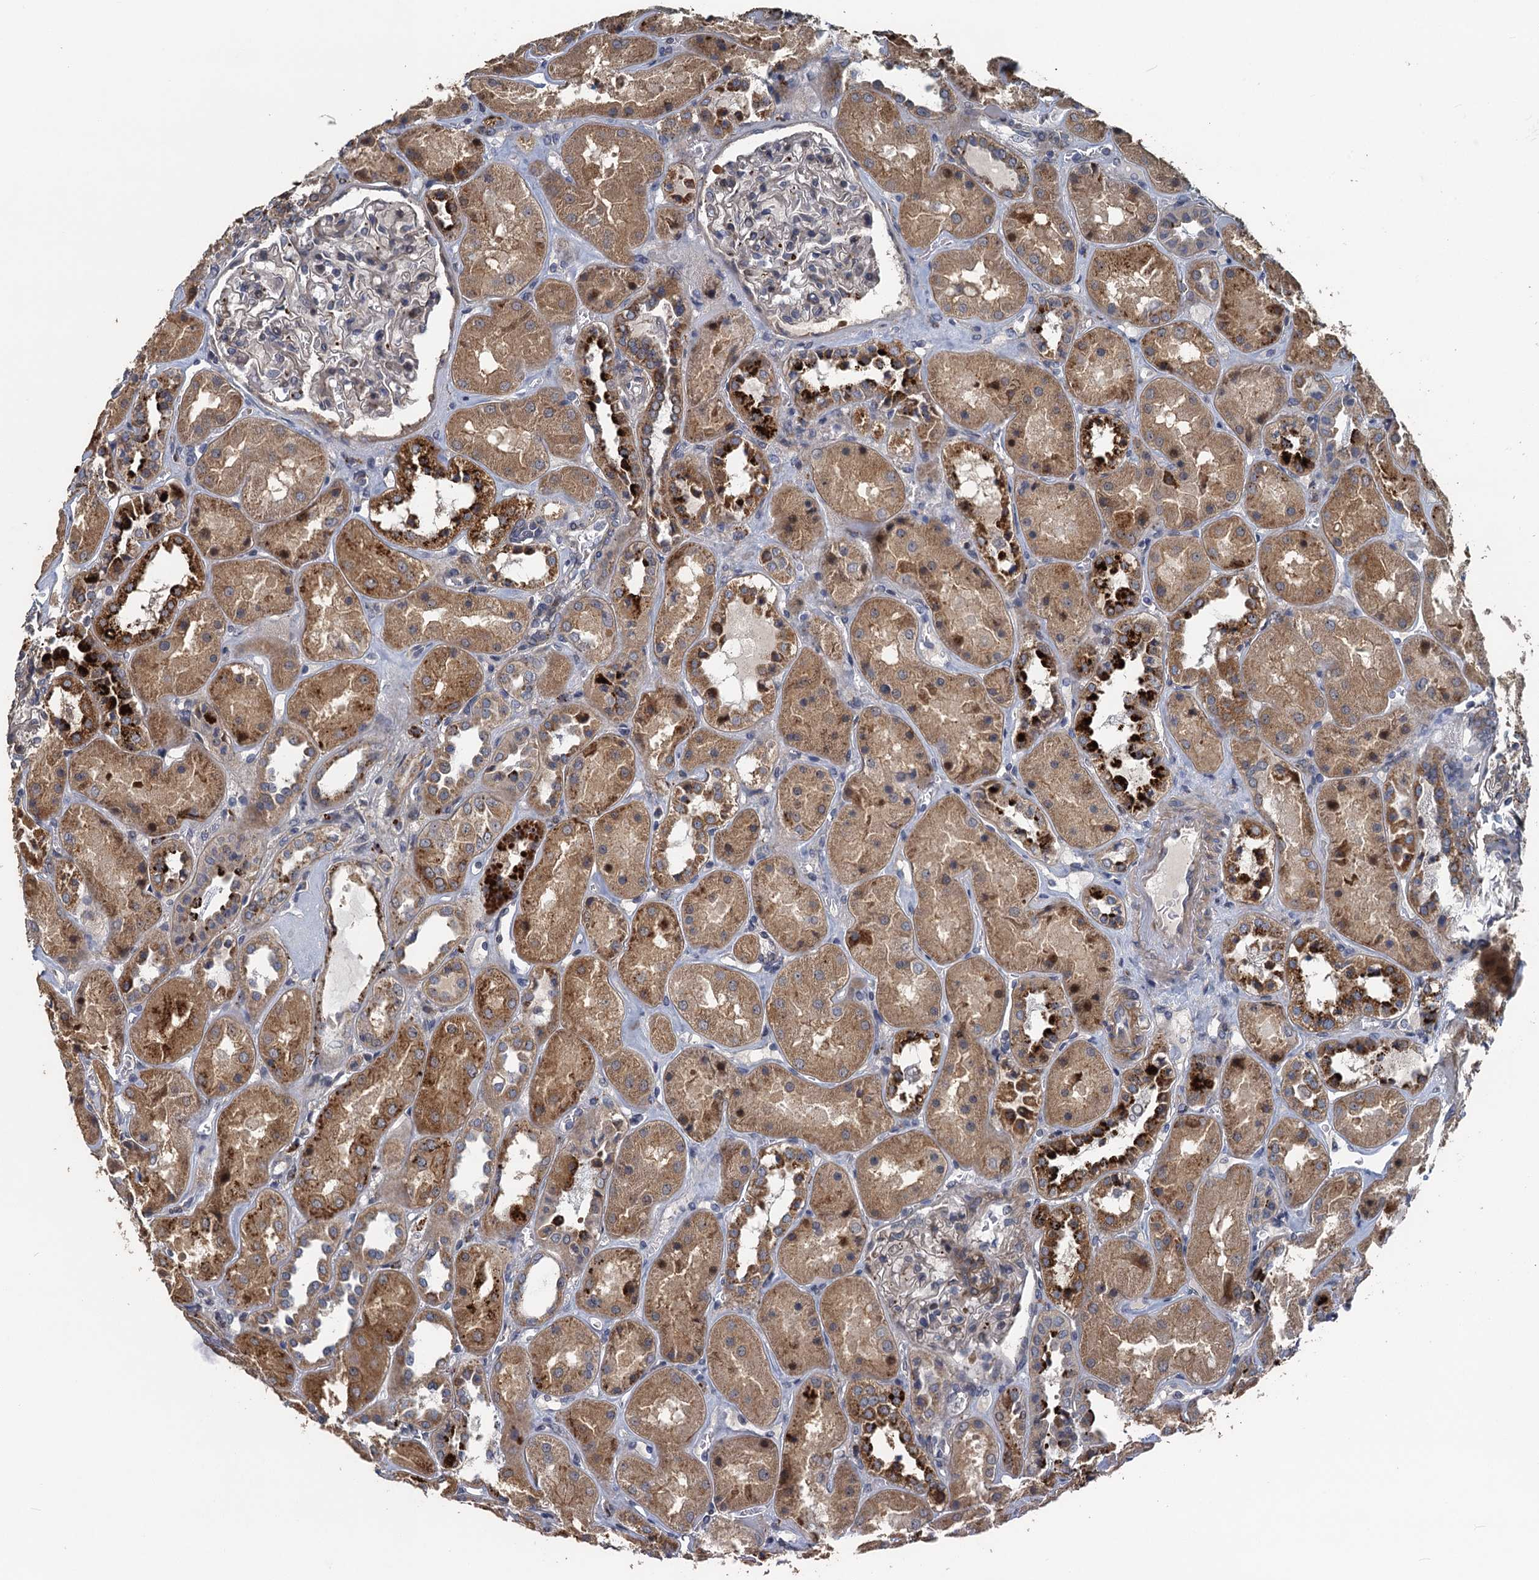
{"staining": {"intensity": "weak", "quantity": "<25%", "location": "cytoplasmic/membranous"}, "tissue": "kidney", "cell_type": "Cells in glomeruli", "image_type": "normal", "snomed": [{"axis": "morphology", "description": "Normal tissue, NOS"}, {"axis": "topography", "description": "Kidney"}], "caption": "DAB (3,3'-diaminobenzidine) immunohistochemical staining of unremarkable human kidney displays no significant expression in cells in glomeruli. (Brightfield microscopy of DAB immunohistochemistry at high magnification).", "gene": "AGRN", "patient": {"sex": "male", "age": 70}}